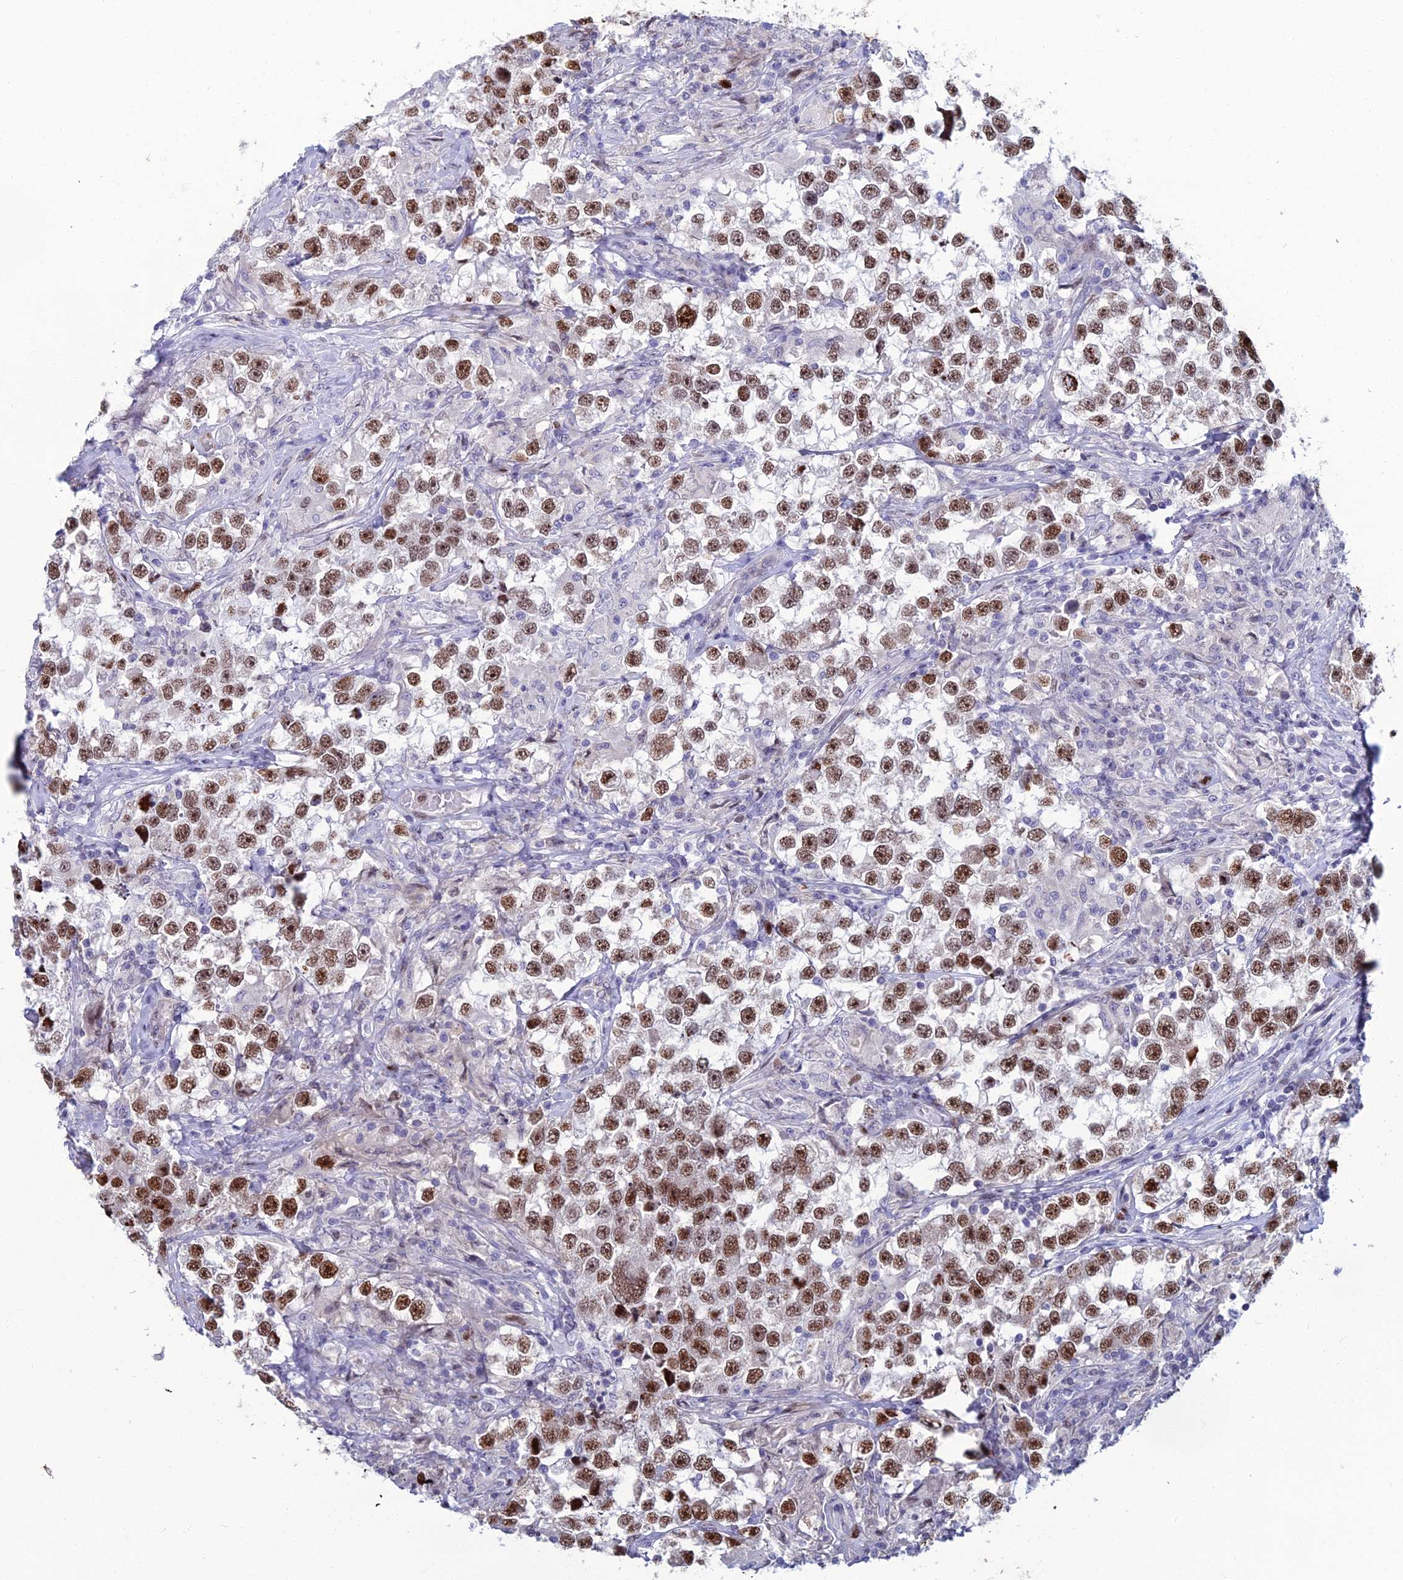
{"staining": {"intensity": "moderate", "quantity": ">75%", "location": "nuclear"}, "tissue": "testis cancer", "cell_type": "Tumor cells", "image_type": "cancer", "snomed": [{"axis": "morphology", "description": "Seminoma, NOS"}, {"axis": "topography", "description": "Testis"}], "caption": "Protein staining of testis seminoma tissue demonstrates moderate nuclear staining in approximately >75% of tumor cells.", "gene": "TAF9B", "patient": {"sex": "male", "age": 46}}